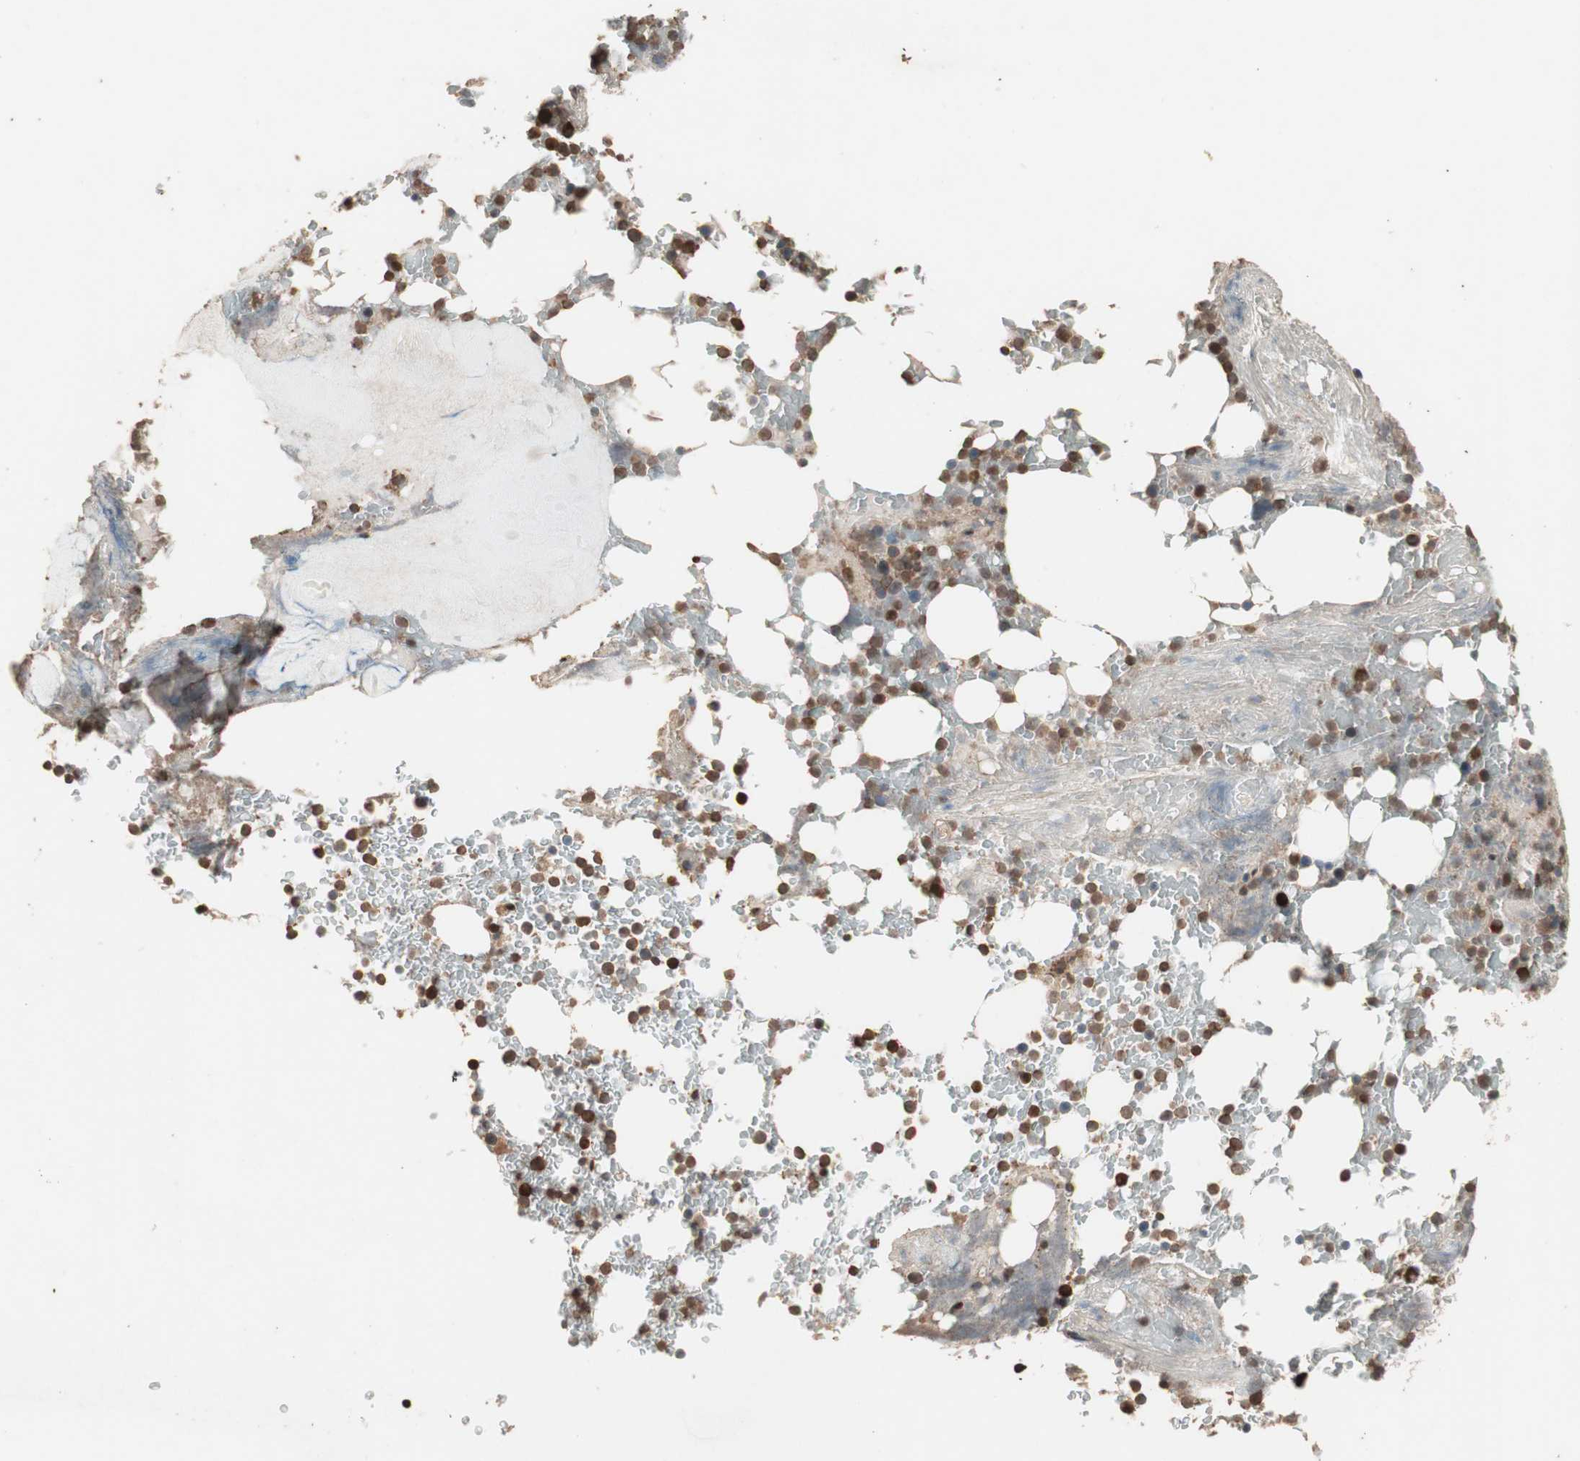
{"staining": {"intensity": "strong", "quantity": ">75%", "location": "cytoplasmic/membranous,nuclear"}, "tissue": "bone marrow", "cell_type": "Hematopoietic cells", "image_type": "normal", "snomed": [{"axis": "morphology", "description": "Normal tissue, NOS"}, {"axis": "topography", "description": "Bone marrow"}], "caption": "High-power microscopy captured an IHC micrograph of benign bone marrow, revealing strong cytoplasmic/membranous,nuclear expression in about >75% of hematopoietic cells.", "gene": "USP20", "patient": {"sex": "female", "age": 66}}